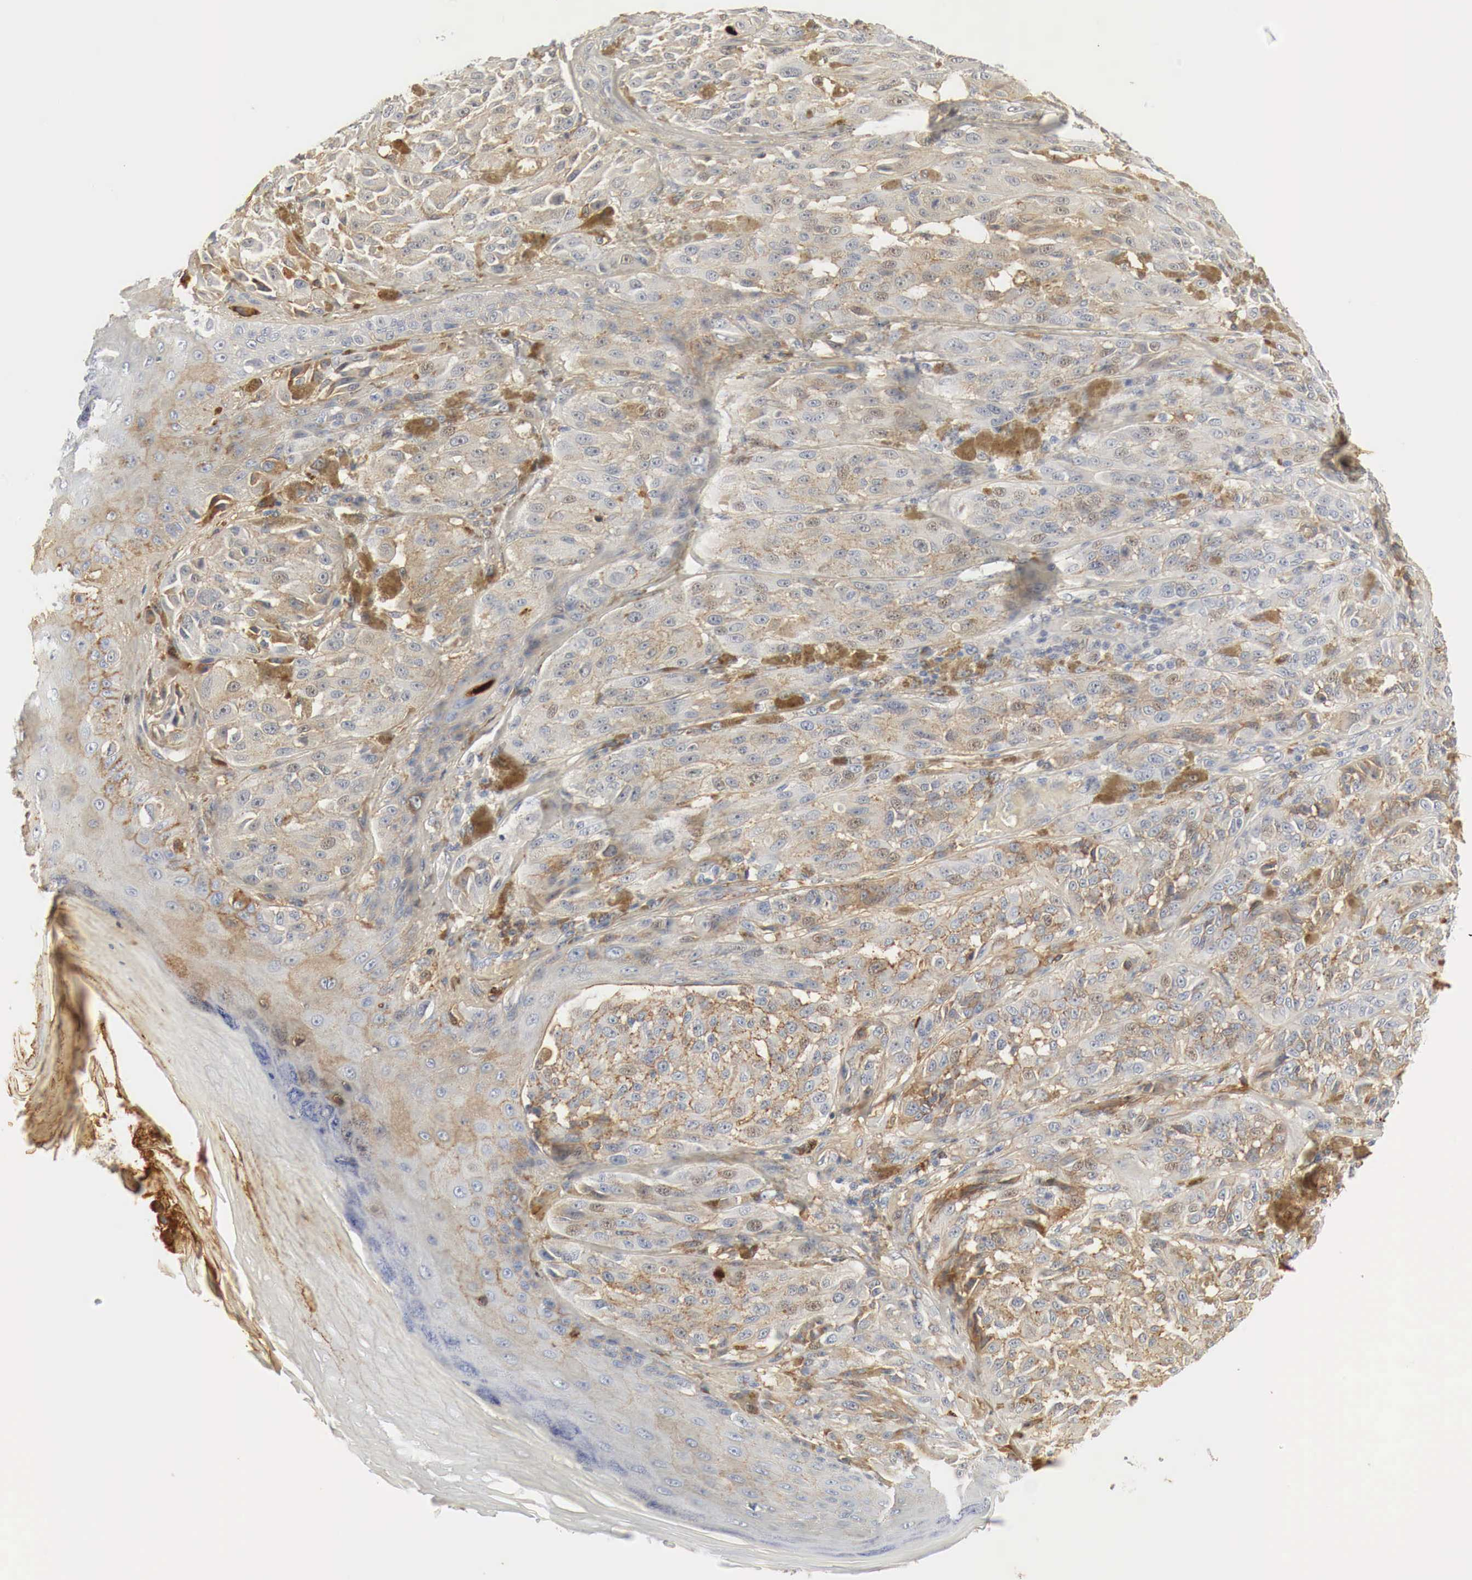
{"staining": {"intensity": "moderate", "quantity": "25%-75%", "location": "cytoplasmic/membranous"}, "tissue": "melanoma", "cell_type": "Tumor cells", "image_type": "cancer", "snomed": [{"axis": "morphology", "description": "Malignant melanoma, NOS"}, {"axis": "topography", "description": "Skin"}], "caption": "A brown stain highlights moderate cytoplasmic/membranous positivity of a protein in malignant melanoma tumor cells.", "gene": "IGLC3", "patient": {"sex": "male", "age": 44}}